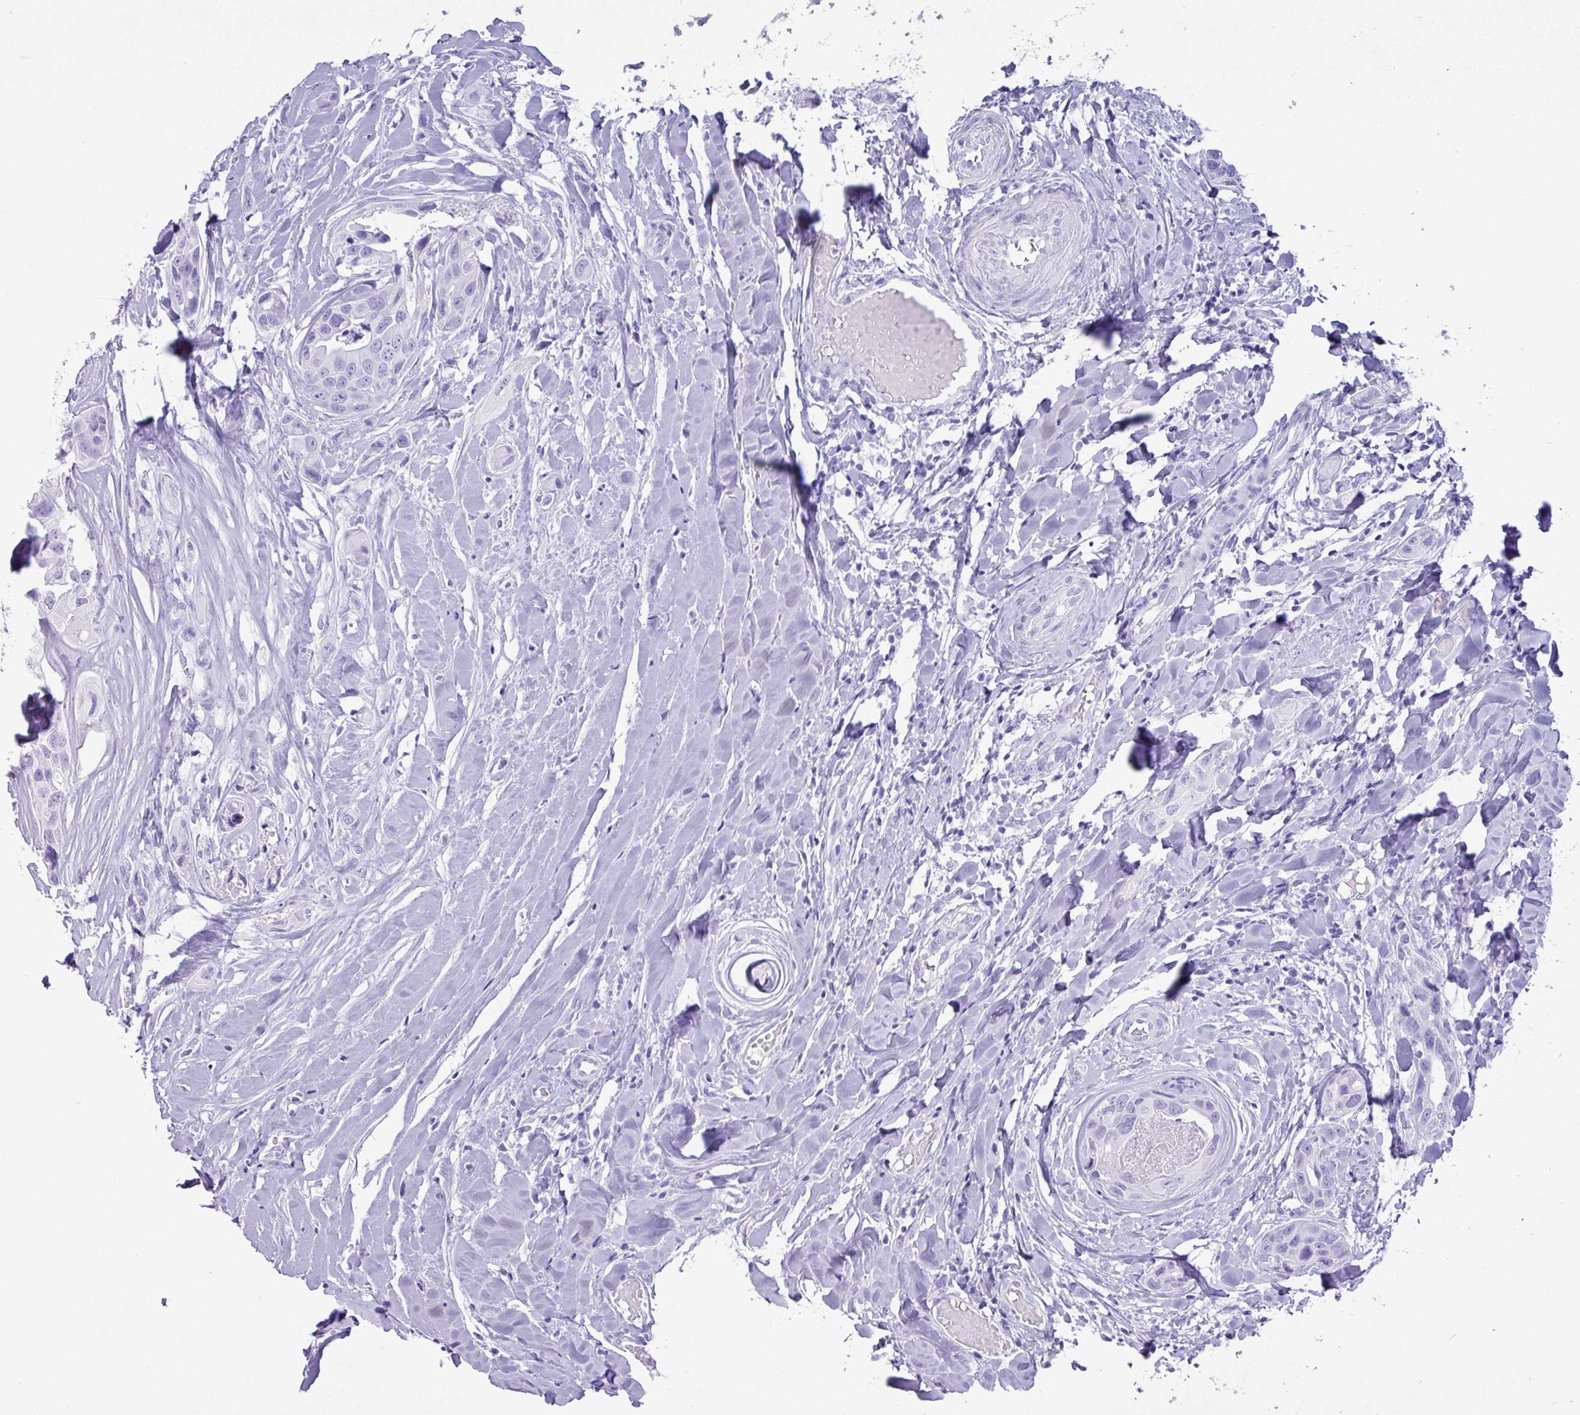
{"staining": {"intensity": "negative", "quantity": "none", "location": "none"}, "tissue": "head and neck cancer", "cell_type": "Tumor cells", "image_type": "cancer", "snomed": [{"axis": "morphology", "description": "Adenocarcinoma, NOS"}, {"axis": "morphology", "description": "Adenocarcinoma, metastatic, NOS"}, {"axis": "topography", "description": "Head-Neck"}], "caption": "DAB immunohistochemical staining of head and neck cancer displays no significant staining in tumor cells.", "gene": "CKMT2", "patient": {"sex": "male", "age": 75}}